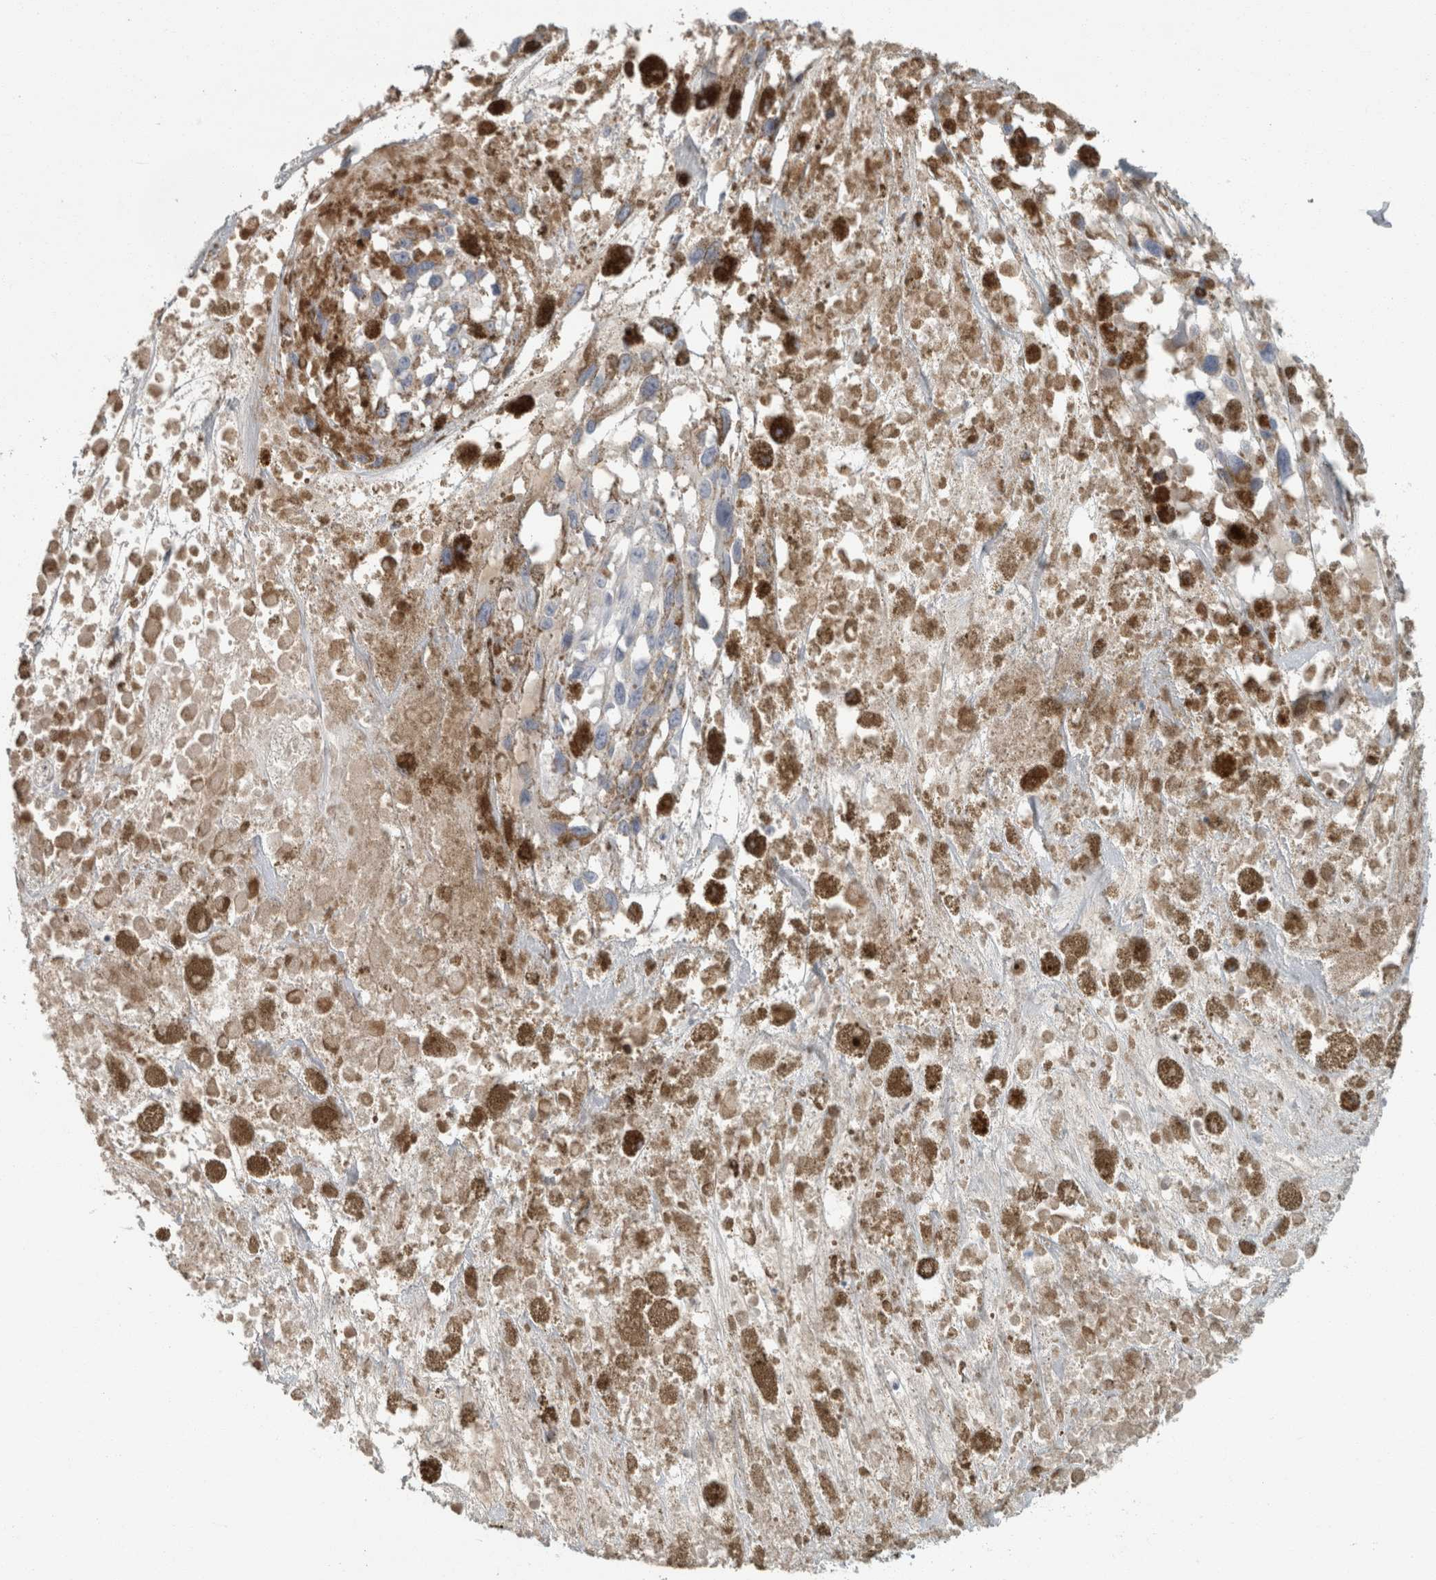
{"staining": {"intensity": "negative", "quantity": "none", "location": "none"}, "tissue": "melanoma", "cell_type": "Tumor cells", "image_type": "cancer", "snomed": [{"axis": "morphology", "description": "Malignant melanoma, Metastatic site"}, {"axis": "topography", "description": "Lymph node"}], "caption": "A micrograph of melanoma stained for a protein reveals no brown staining in tumor cells. Nuclei are stained in blue.", "gene": "CHL1", "patient": {"sex": "male", "age": 59}}